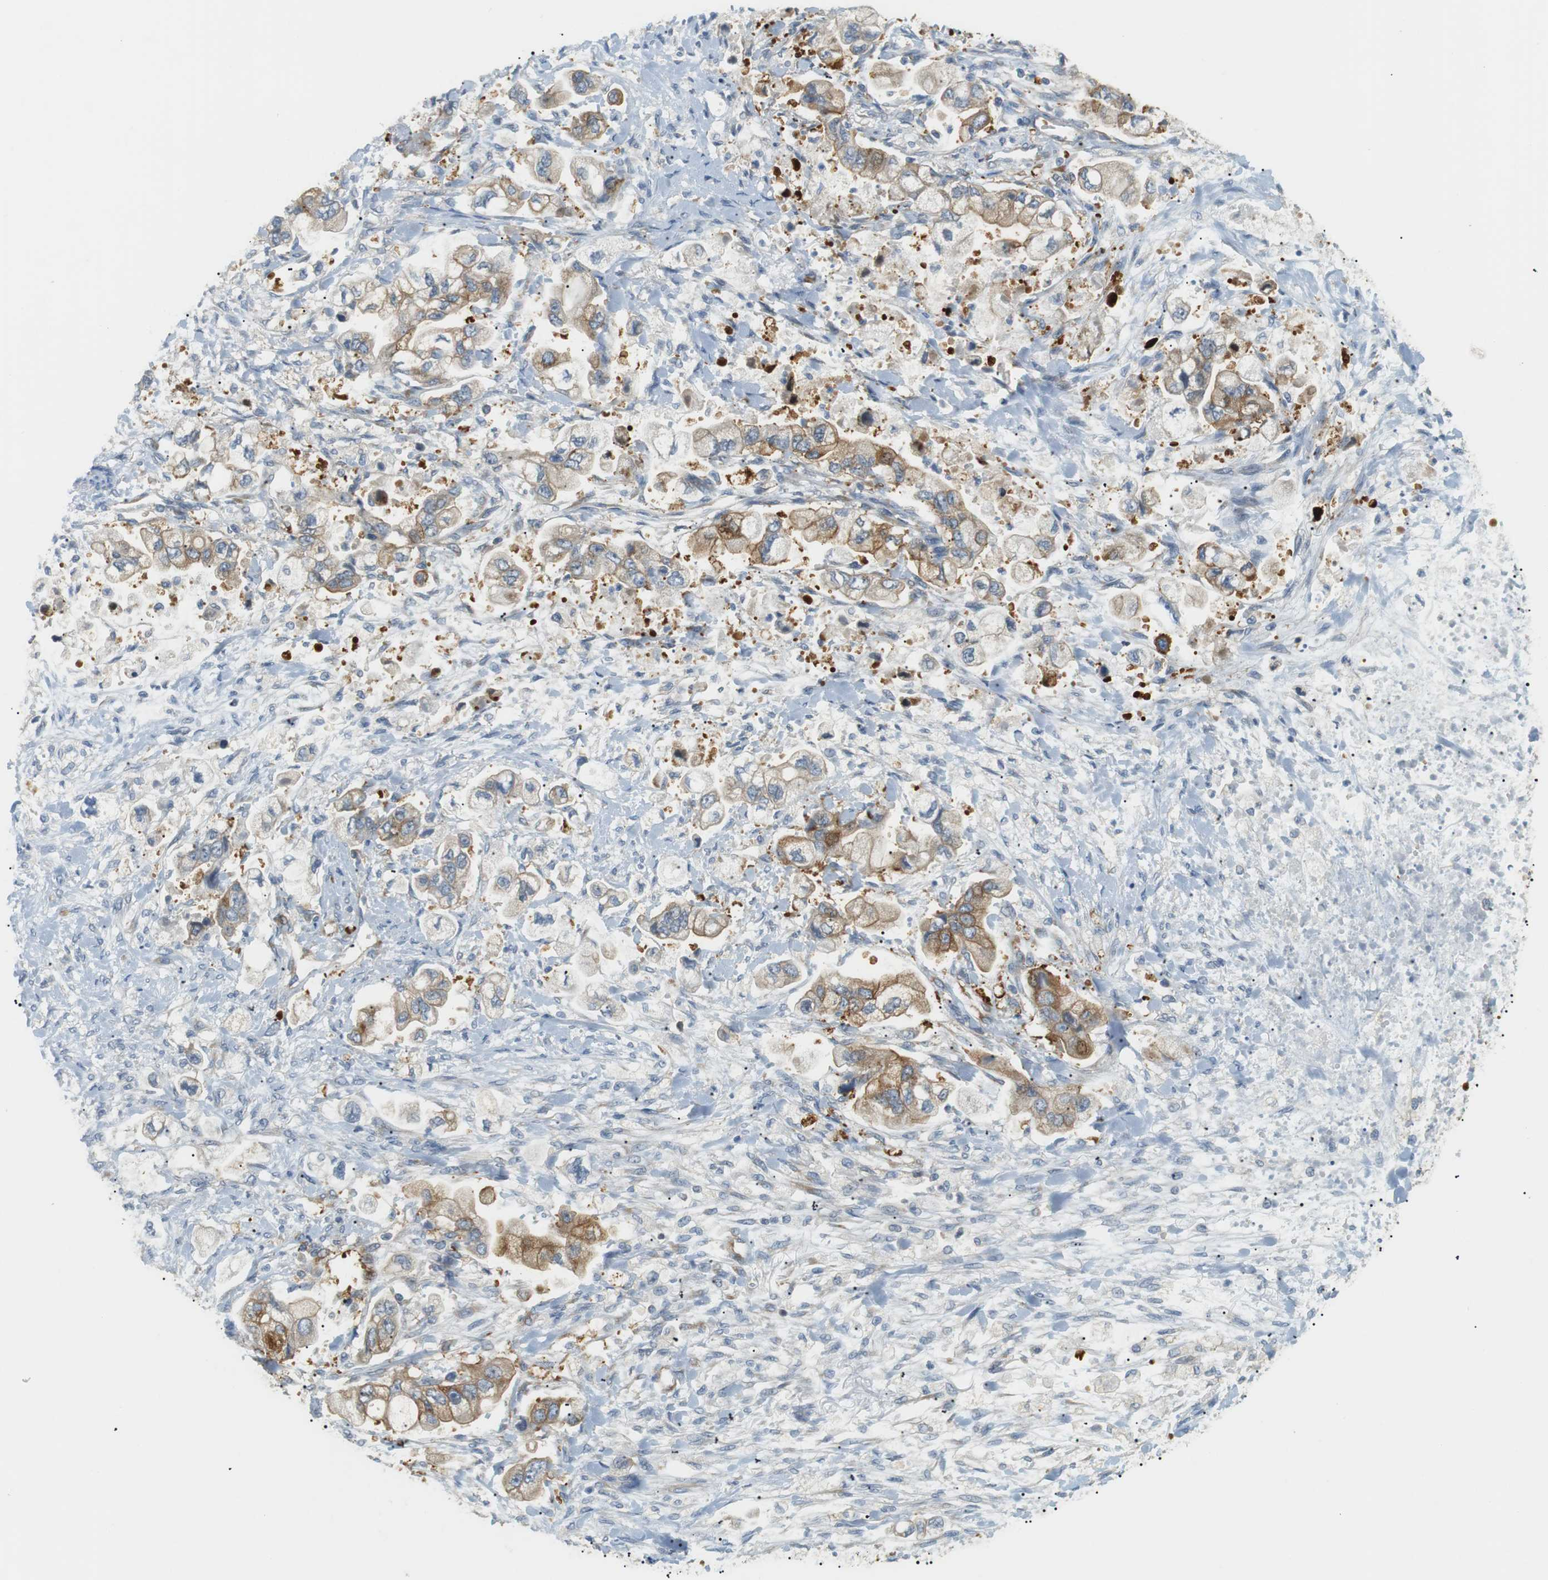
{"staining": {"intensity": "strong", "quantity": ">75%", "location": "cytoplasmic/membranous"}, "tissue": "stomach cancer", "cell_type": "Tumor cells", "image_type": "cancer", "snomed": [{"axis": "morphology", "description": "Normal tissue, NOS"}, {"axis": "morphology", "description": "Adenocarcinoma, NOS"}, {"axis": "topography", "description": "Stomach"}], "caption": "This is an image of immunohistochemistry (IHC) staining of stomach cancer (adenocarcinoma), which shows strong positivity in the cytoplasmic/membranous of tumor cells.", "gene": "TMEM200A", "patient": {"sex": "male", "age": 62}}